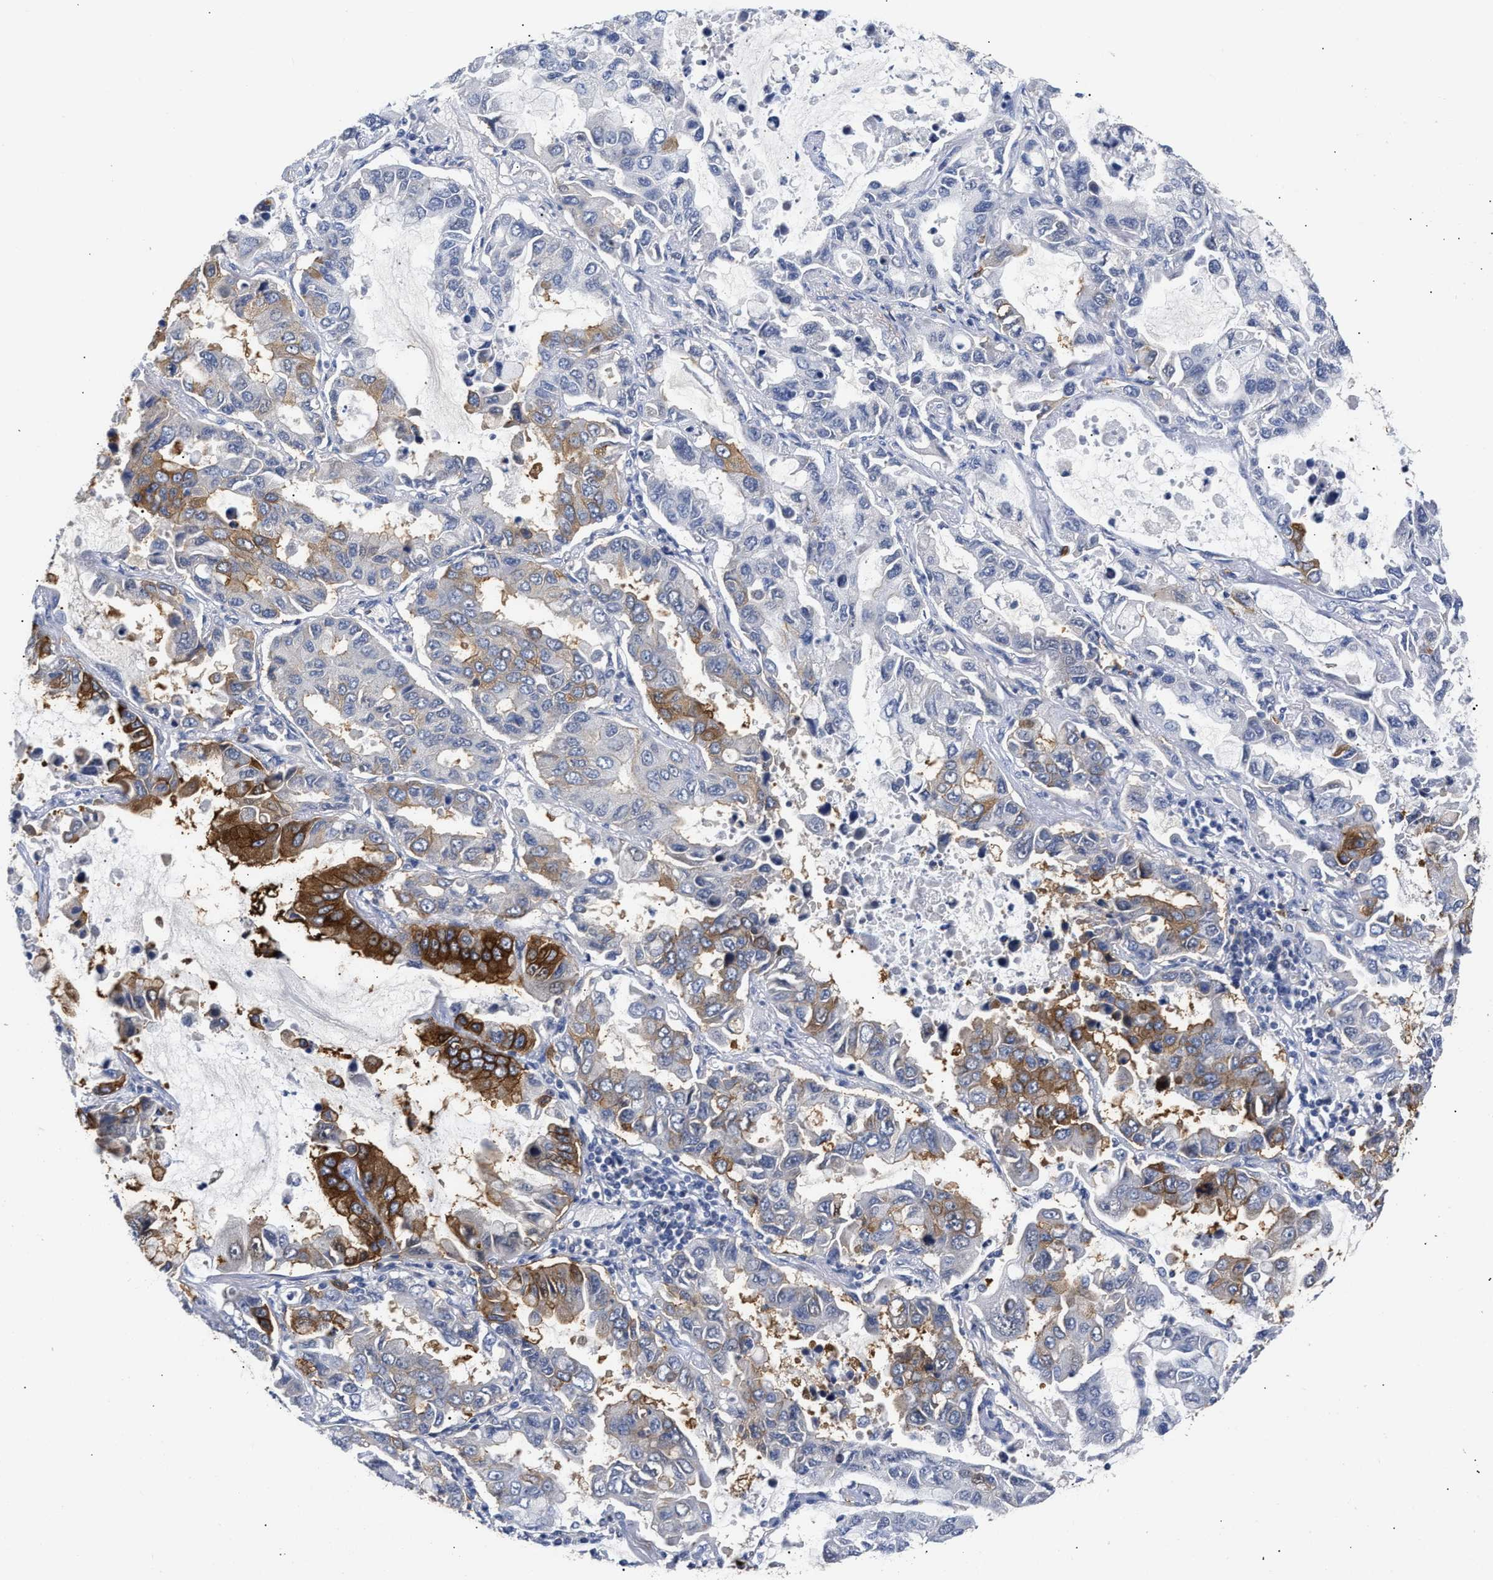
{"staining": {"intensity": "strong", "quantity": "<25%", "location": "cytoplasmic/membranous"}, "tissue": "lung cancer", "cell_type": "Tumor cells", "image_type": "cancer", "snomed": [{"axis": "morphology", "description": "Adenocarcinoma, NOS"}, {"axis": "topography", "description": "Lung"}], "caption": "There is medium levels of strong cytoplasmic/membranous expression in tumor cells of lung adenocarcinoma, as demonstrated by immunohistochemical staining (brown color).", "gene": "AHNAK2", "patient": {"sex": "male", "age": 64}}